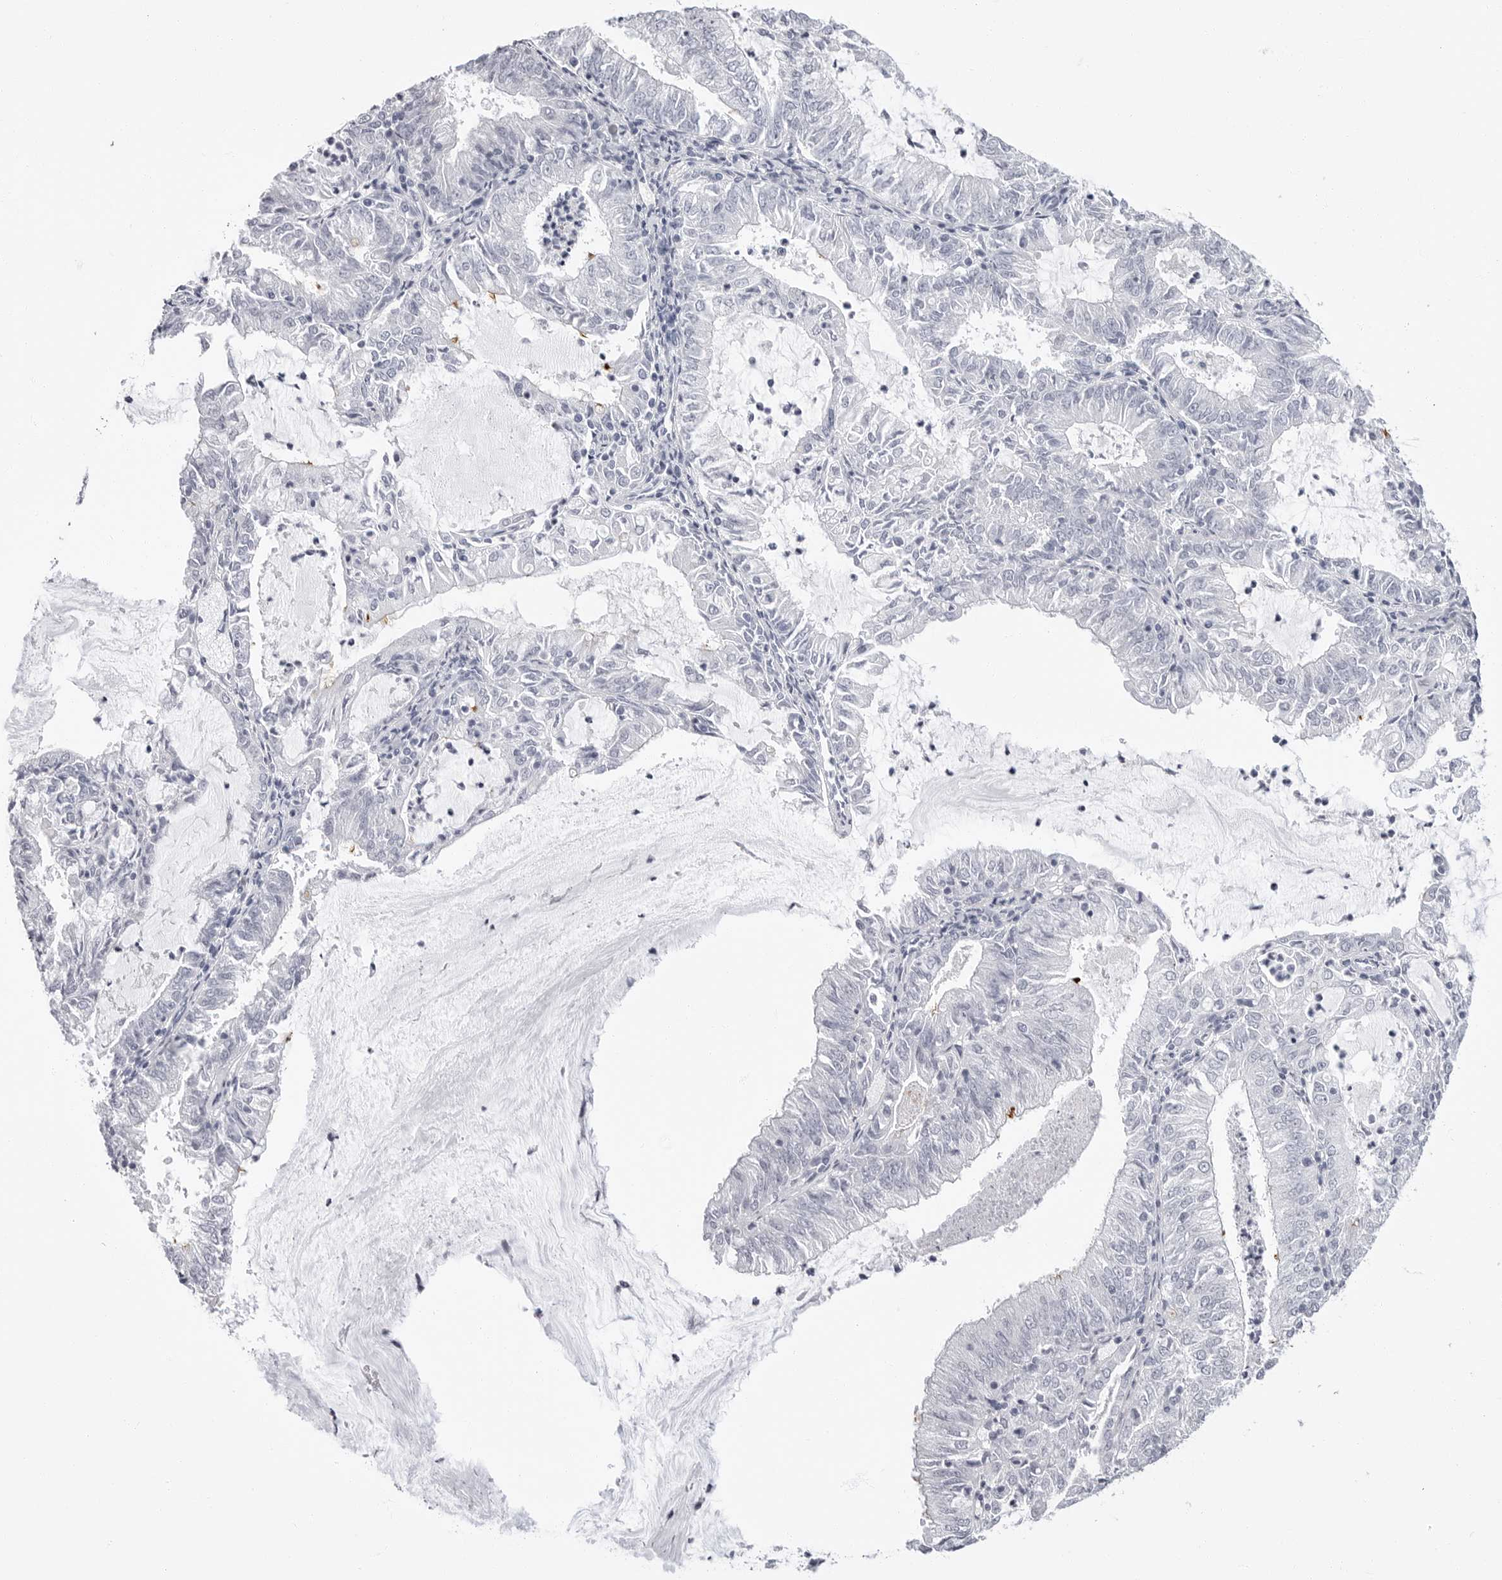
{"staining": {"intensity": "negative", "quantity": "none", "location": "none"}, "tissue": "endometrial cancer", "cell_type": "Tumor cells", "image_type": "cancer", "snomed": [{"axis": "morphology", "description": "Adenocarcinoma, NOS"}, {"axis": "topography", "description": "Endometrium"}], "caption": "There is no significant positivity in tumor cells of endometrial adenocarcinoma.", "gene": "ERICH3", "patient": {"sex": "female", "age": 57}}